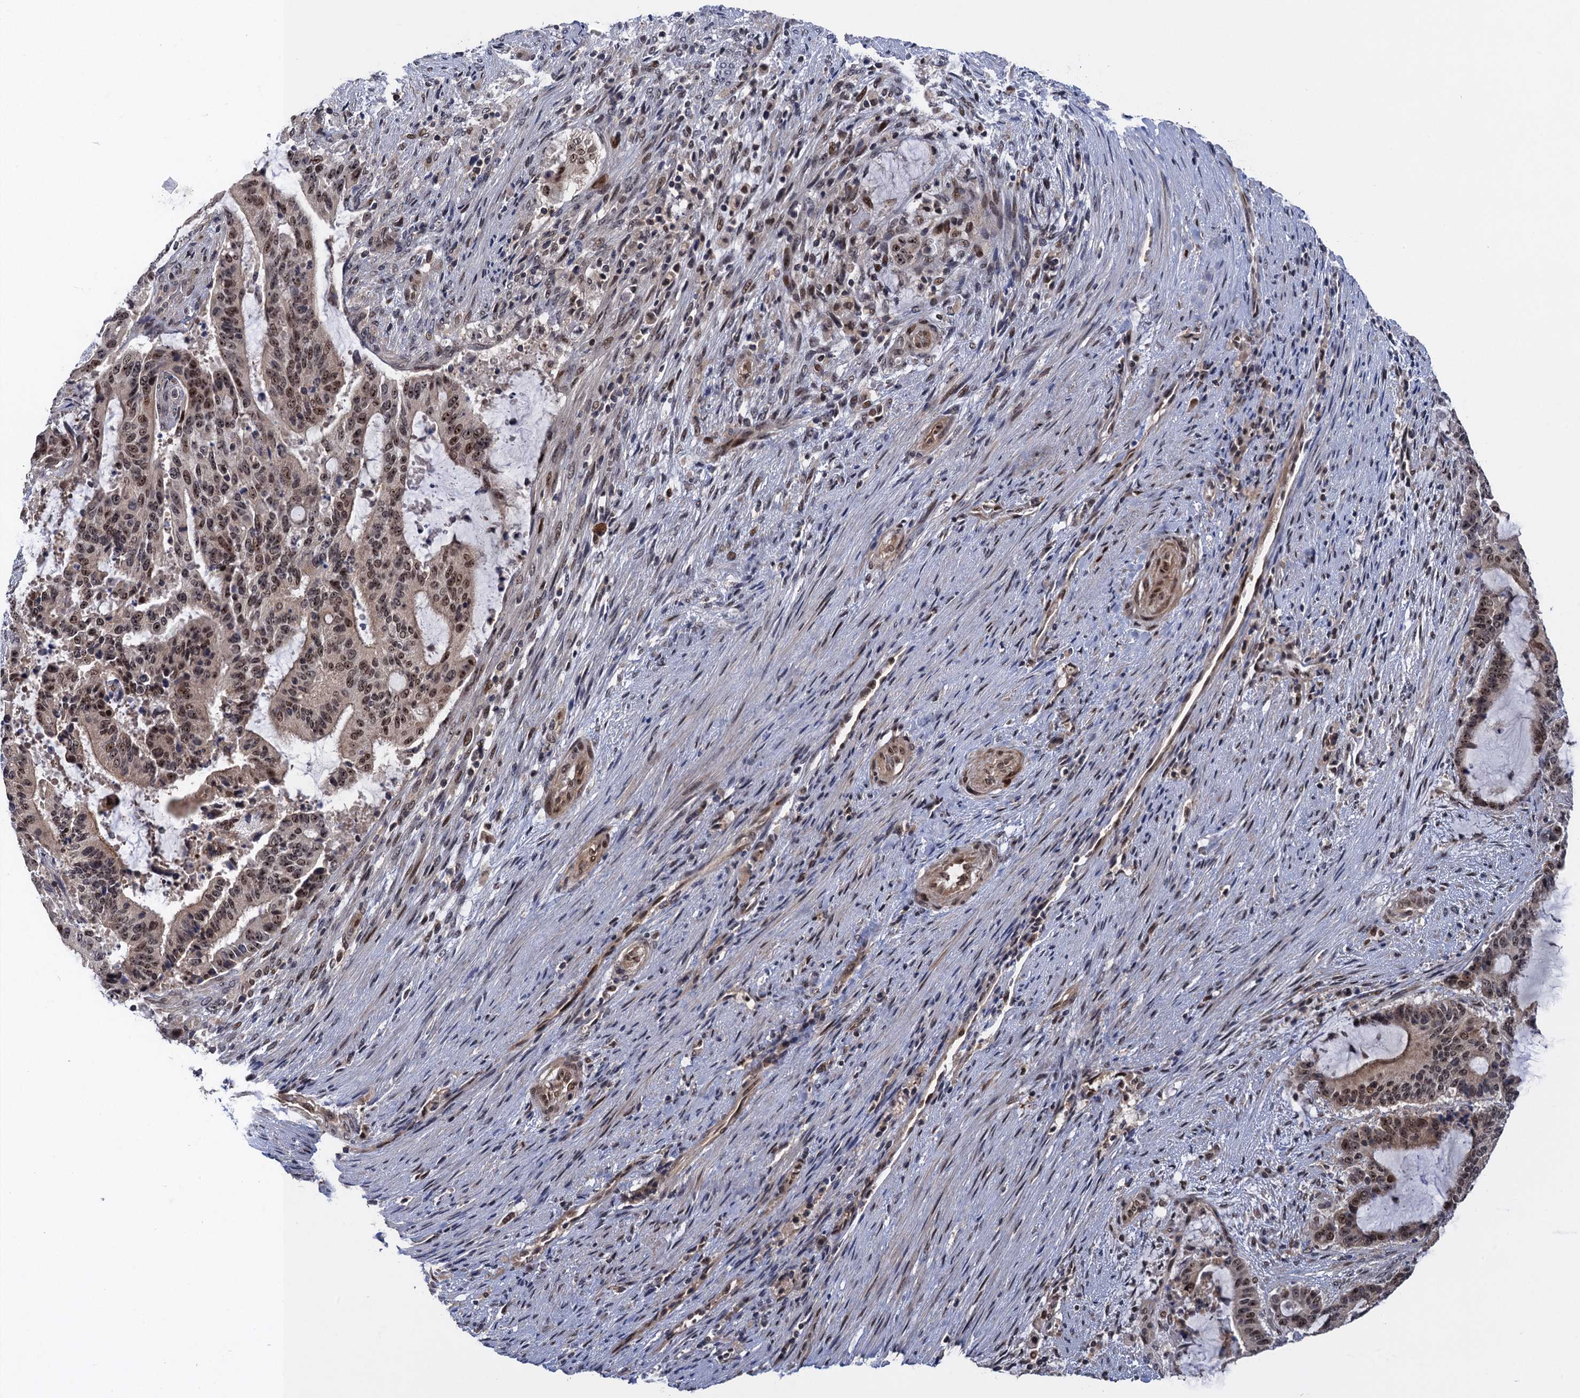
{"staining": {"intensity": "moderate", "quantity": ">75%", "location": "nuclear"}, "tissue": "liver cancer", "cell_type": "Tumor cells", "image_type": "cancer", "snomed": [{"axis": "morphology", "description": "Normal tissue, NOS"}, {"axis": "morphology", "description": "Cholangiocarcinoma"}, {"axis": "topography", "description": "Liver"}, {"axis": "topography", "description": "Peripheral nerve tissue"}], "caption": "Immunohistochemical staining of cholangiocarcinoma (liver) reveals moderate nuclear protein staining in about >75% of tumor cells. The protein is shown in brown color, while the nuclei are stained blue.", "gene": "ZAR1L", "patient": {"sex": "female", "age": 73}}